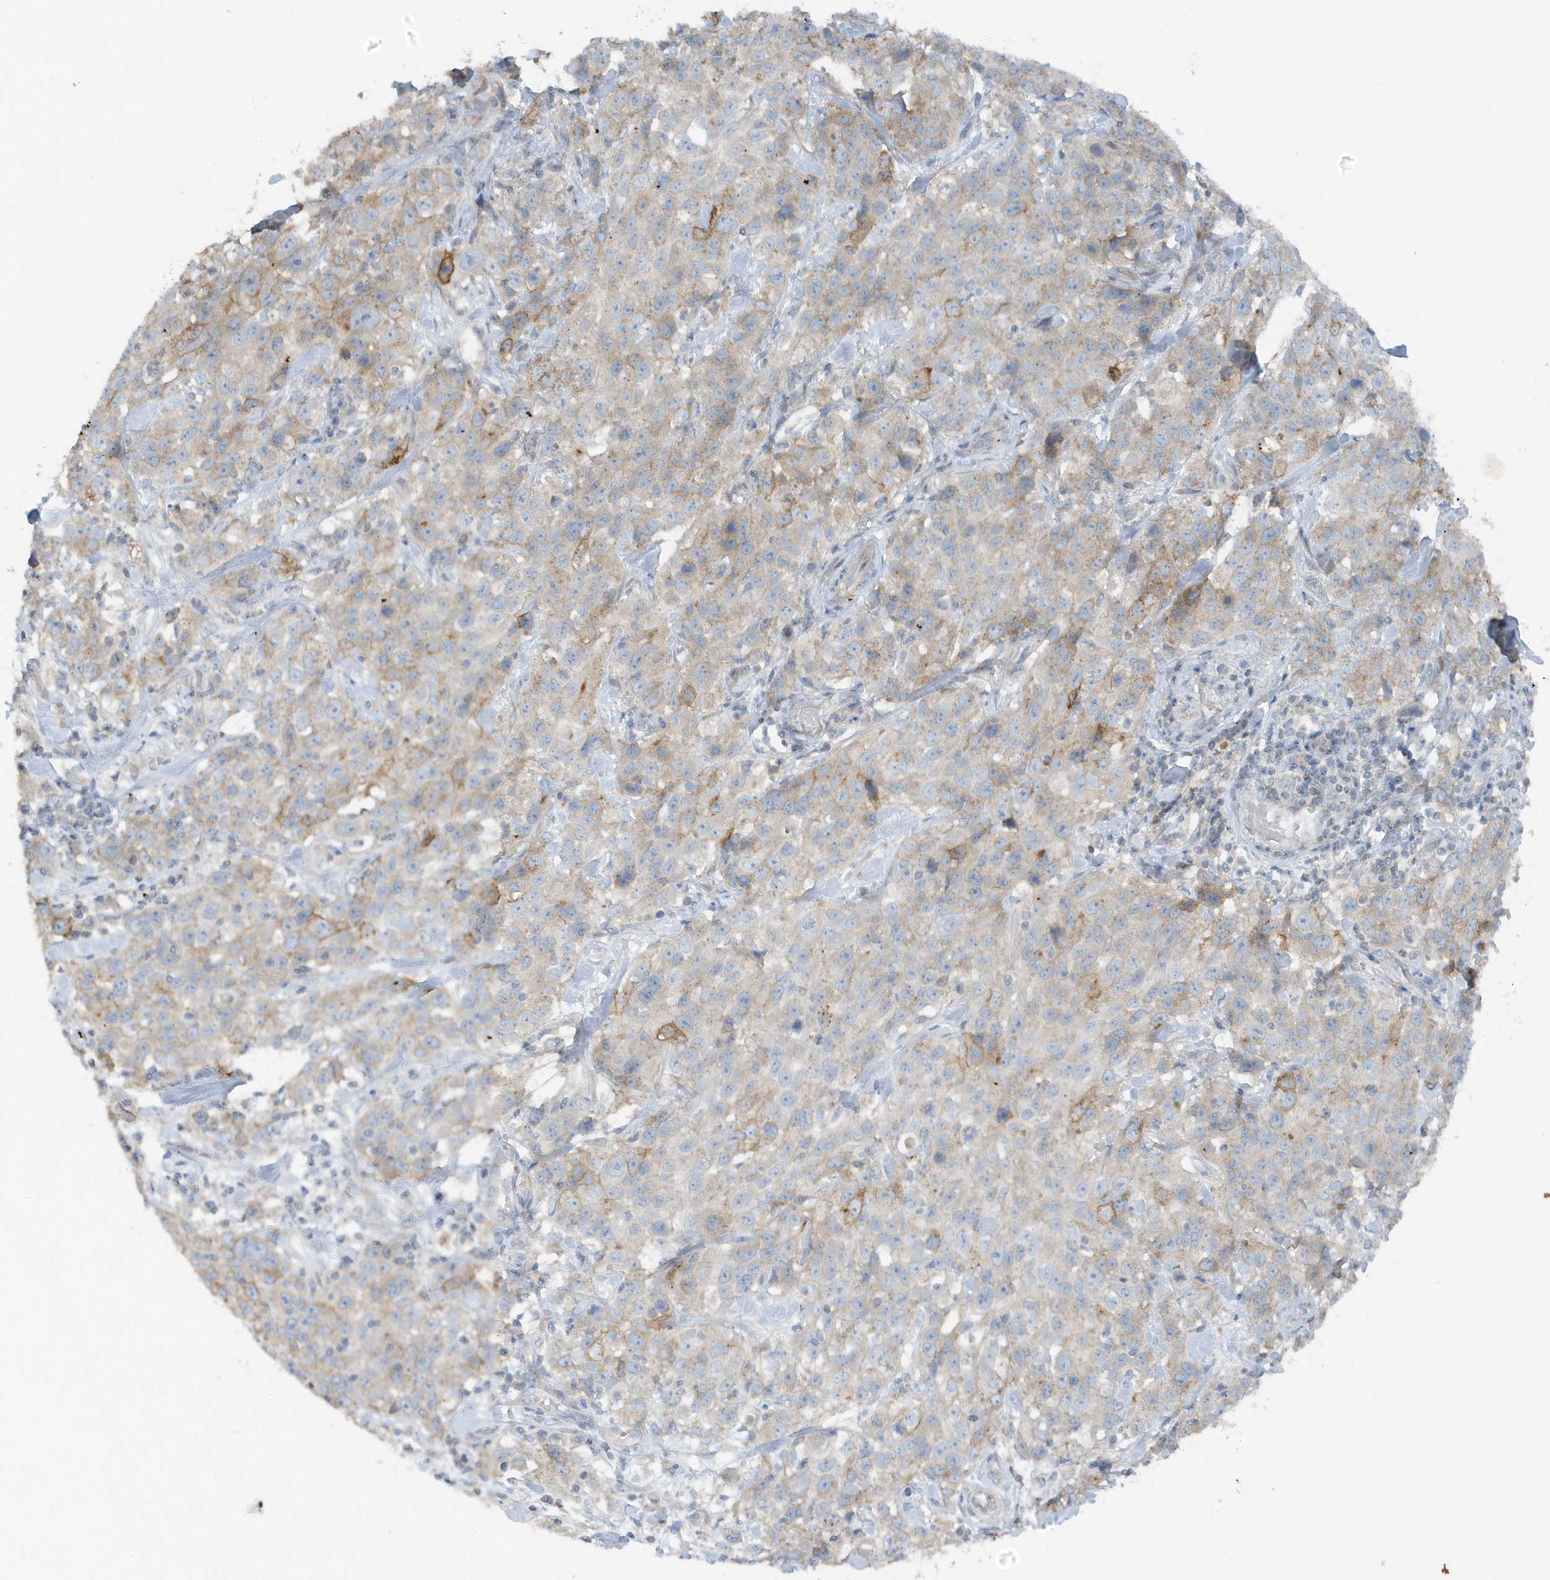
{"staining": {"intensity": "moderate", "quantity": "<25%", "location": "cytoplasmic/membranous"}, "tissue": "stomach cancer", "cell_type": "Tumor cells", "image_type": "cancer", "snomed": [{"axis": "morphology", "description": "Normal tissue, NOS"}, {"axis": "morphology", "description": "Adenocarcinoma, NOS"}, {"axis": "topography", "description": "Lymph node"}, {"axis": "topography", "description": "Stomach"}], "caption": "Immunohistochemistry (IHC) (DAB) staining of human stomach adenocarcinoma shows moderate cytoplasmic/membranous protein expression in approximately <25% of tumor cells. Nuclei are stained in blue.", "gene": "SLC38A2", "patient": {"sex": "male", "age": 48}}